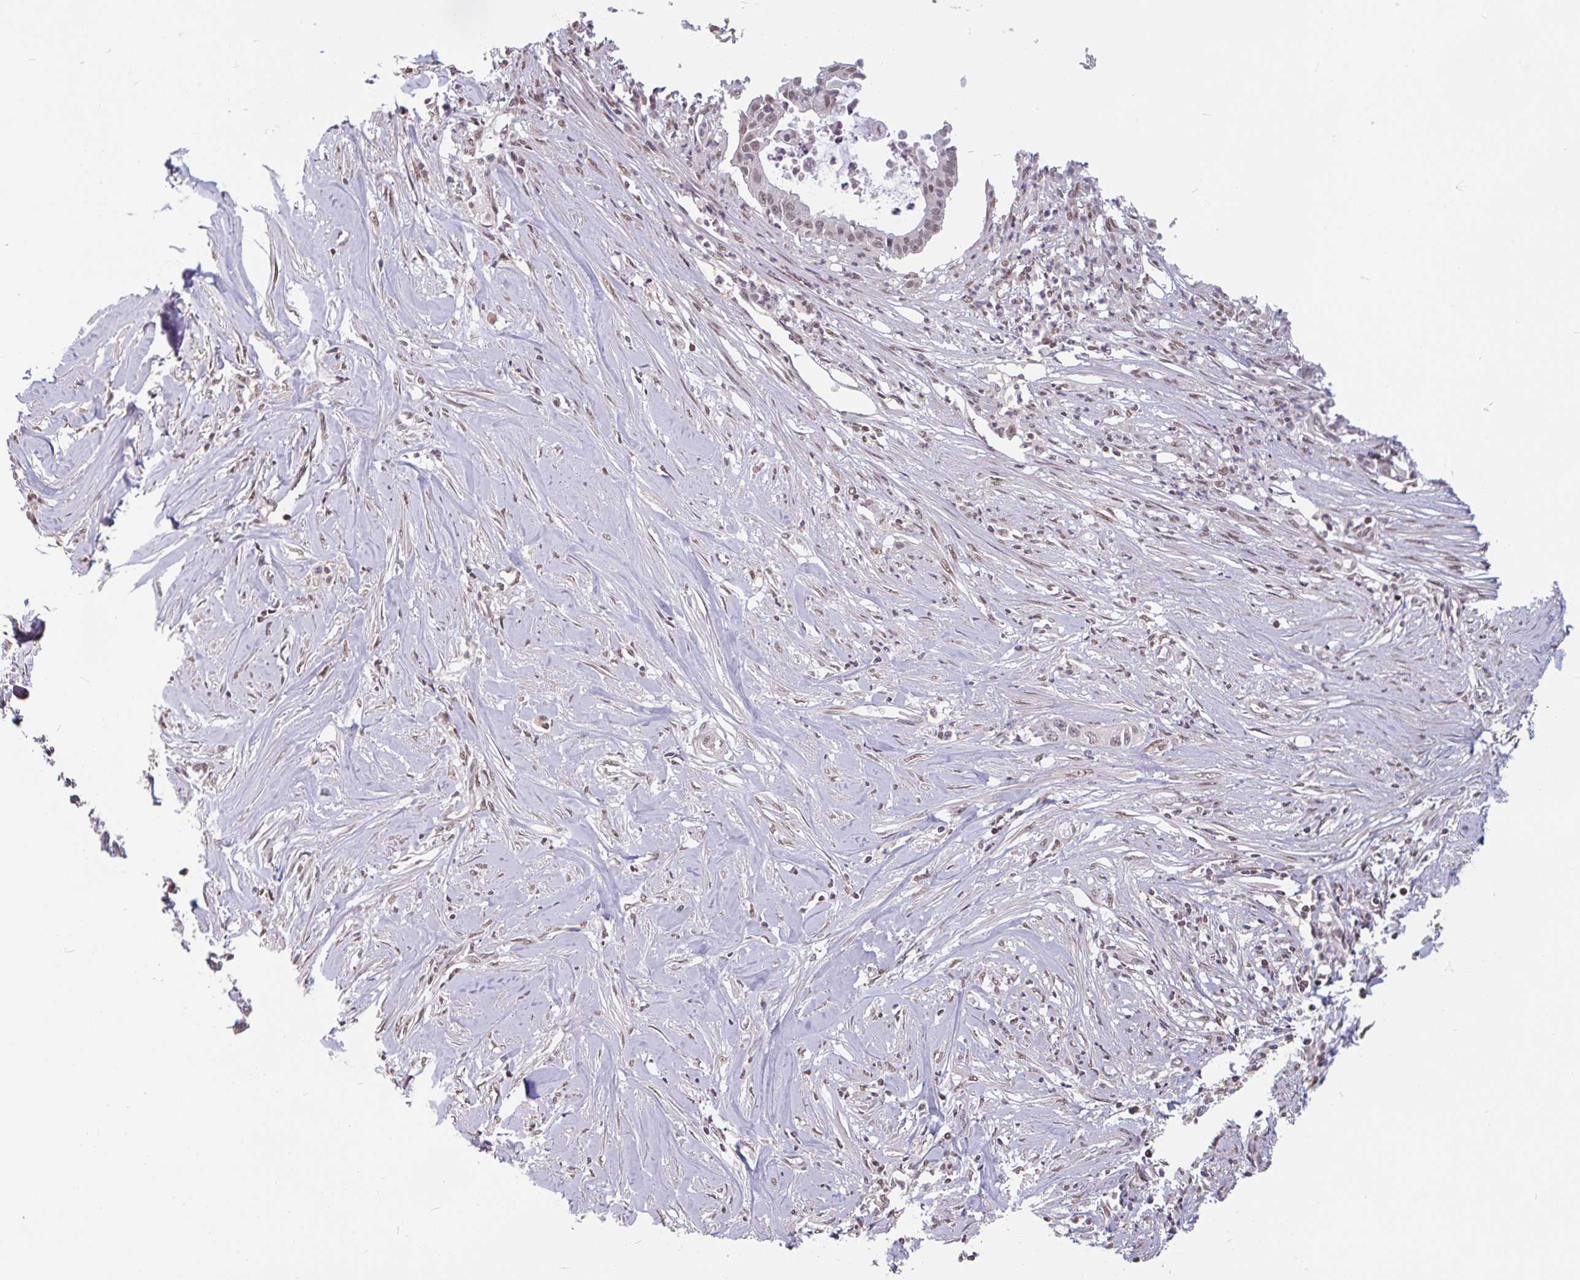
{"staining": {"intensity": "weak", "quantity": ">75%", "location": "nuclear"}, "tissue": "pancreatic cancer", "cell_type": "Tumor cells", "image_type": "cancer", "snomed": [{"axis": "morphology", "description": "Adenocarcinoma, NOS"}, {"axis": "topography", "description": "Pancreas"}], "caption": "IHC micrograph of human pancreatic cancer stained for a protein (brown), which exhibits low levels of weak nuclear expression in approximately >75% of tumor cells.", "gene": "DR1", "patient": {"sex": "male", "age": 73}}